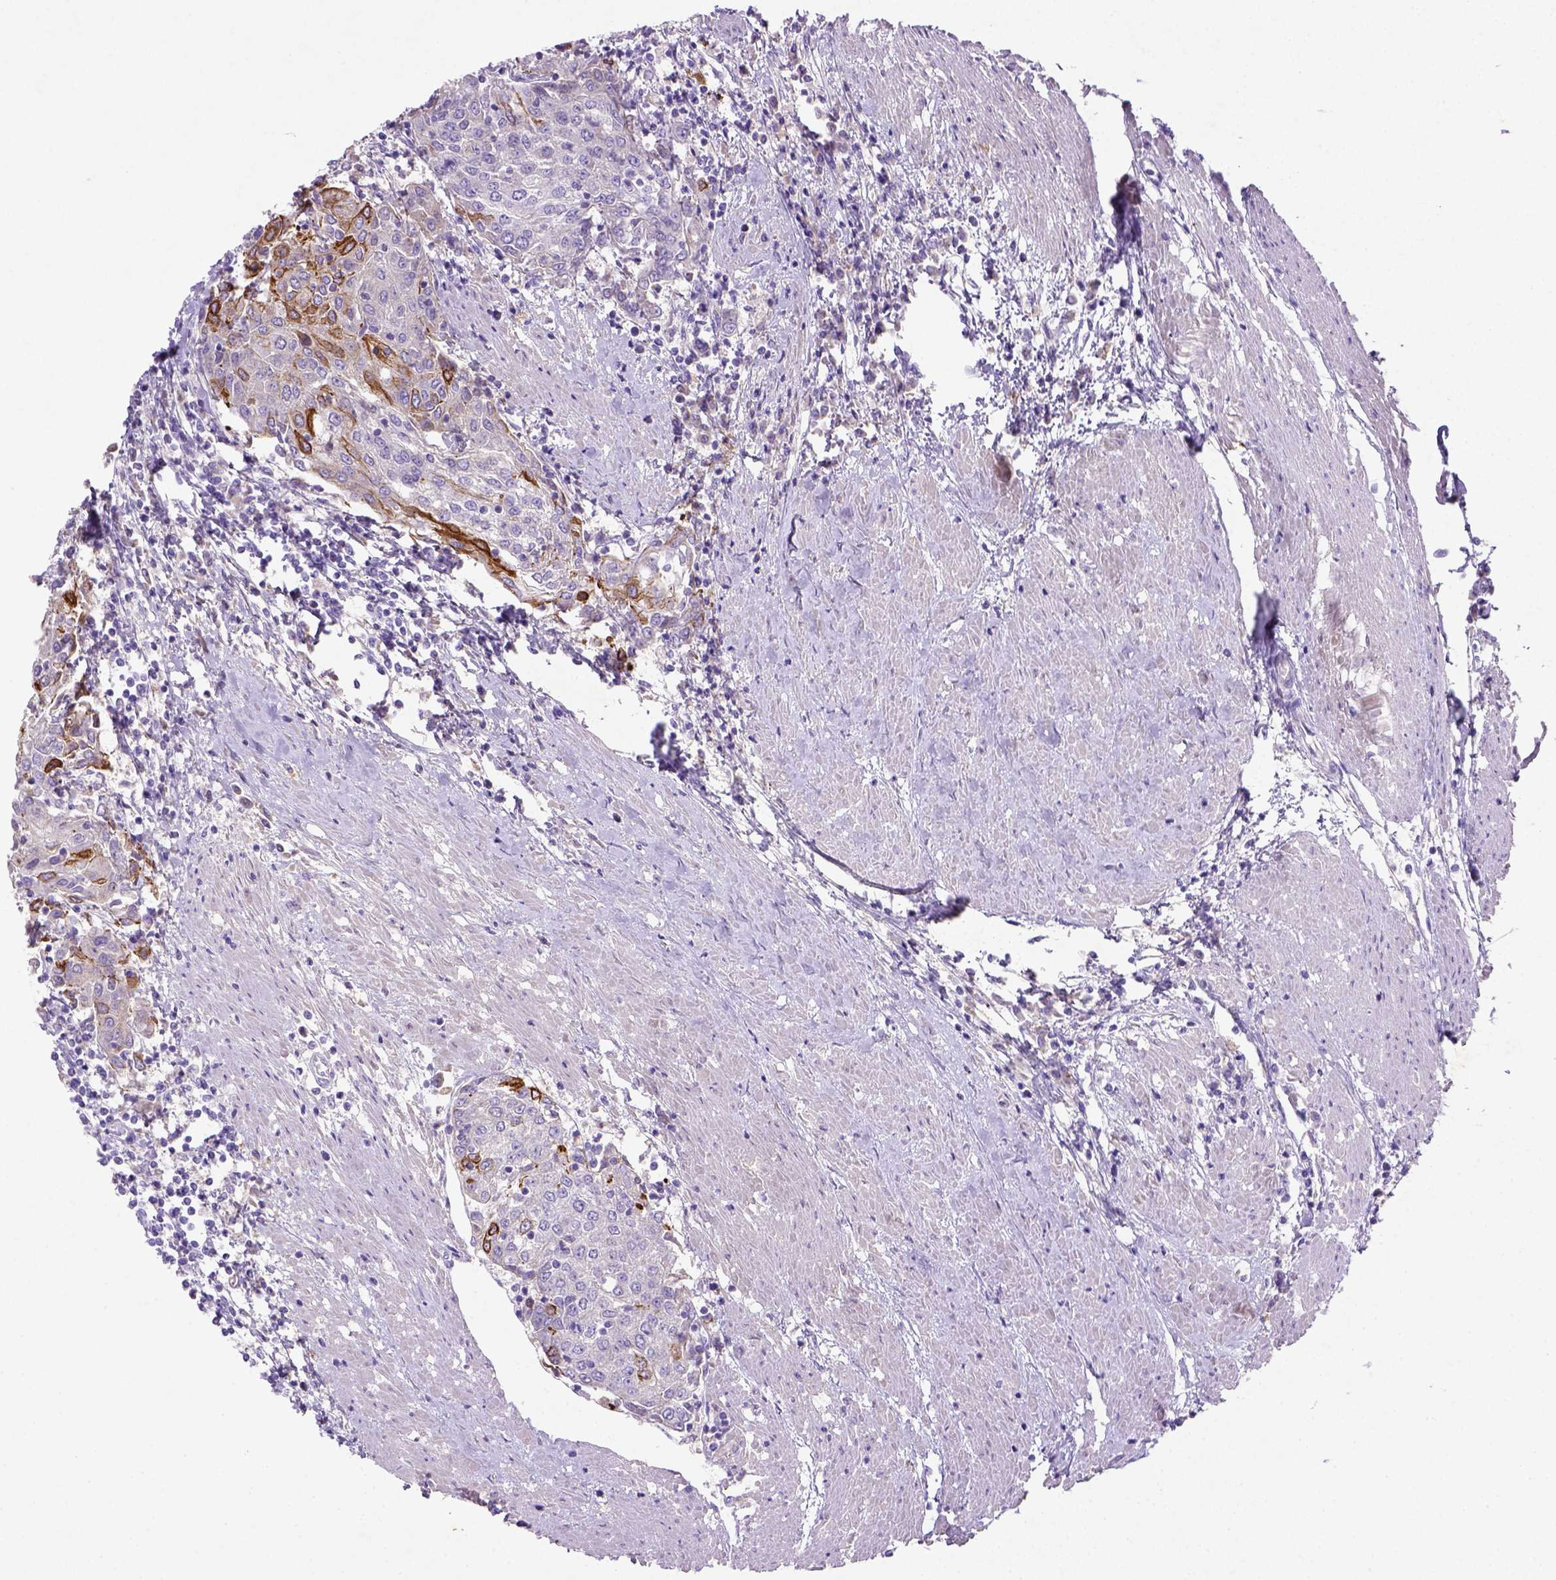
{"staining": {"intensity": "strong", "quantity": "<25%", "location": "cytoplasmic/membranous"}, "tissue": "urothelial cancer", "cell_type": "Tumor cells", "image_type": "cancer", "snomed": [{"axis": "morphology", "description": "Urothelial carcinoma, High grade"}, {"axis": "topography", "description": "Urinary bladder"}], "caption": "Protein staining of urothelial carcinoma (high-grade) tissue displays strong cytoplasmic/membranous positivity in about <25% of tumor cells.", "gene": "NUDT2", "patient": {"sex": "female", "age": 85}}